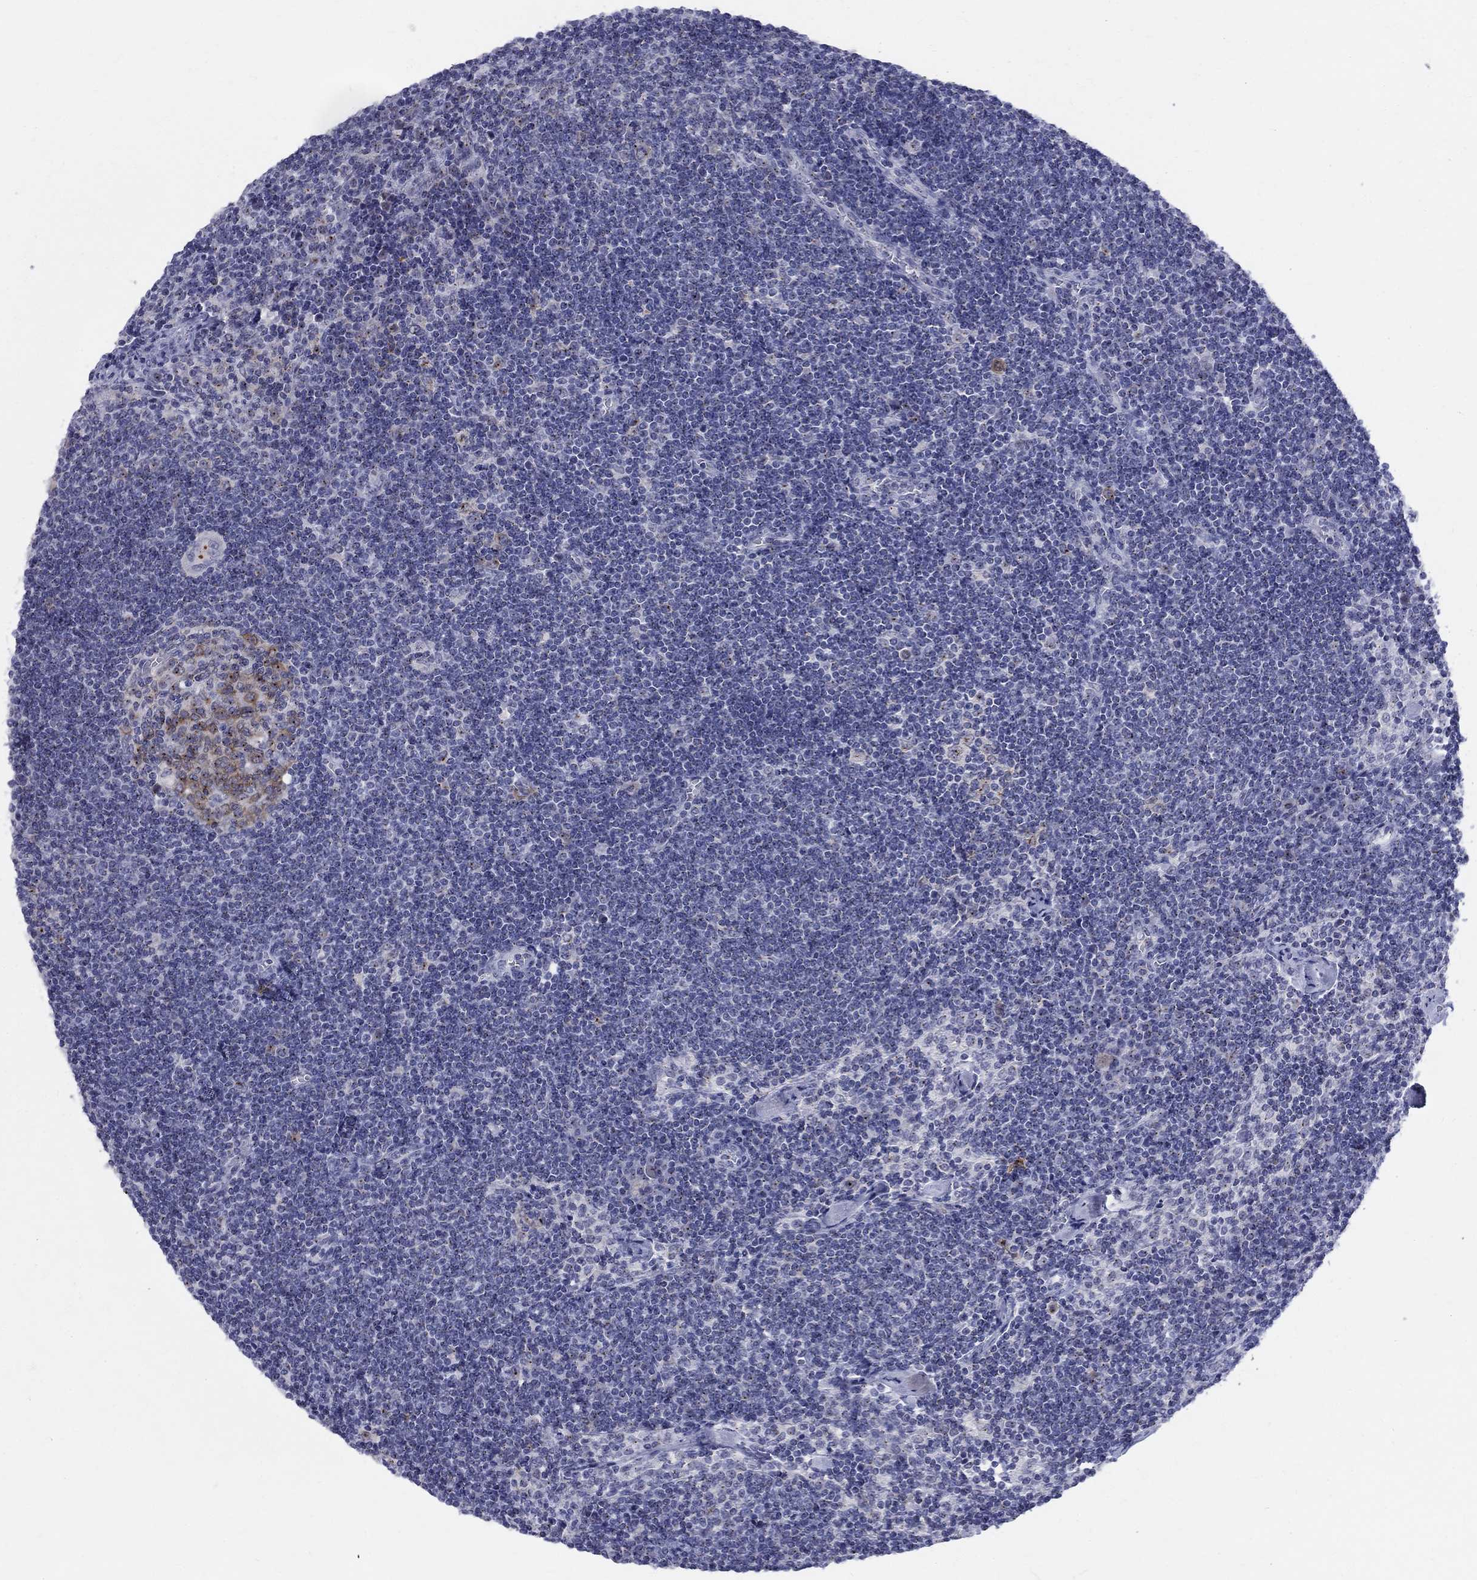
{"staining": {"intensity": "moderate", "quantity": "<25%", "location": "cytoplasmic/membranous"}, "tissue": "lymph node", "cell_type": "Germinal center cells", "image_type": "normal", "snomed": [{"axis": "morphology", "description": "Normal tissue, NOS"}, {"axis": "topography", "description": "Lymph node"}], "caption": "Benign lymph node displays moderate cytoplasmic/membranous expression in approximately <25% of germinal center cells.", "gene": "CEP43", "patient": {"sex": "male", "age": 59}}